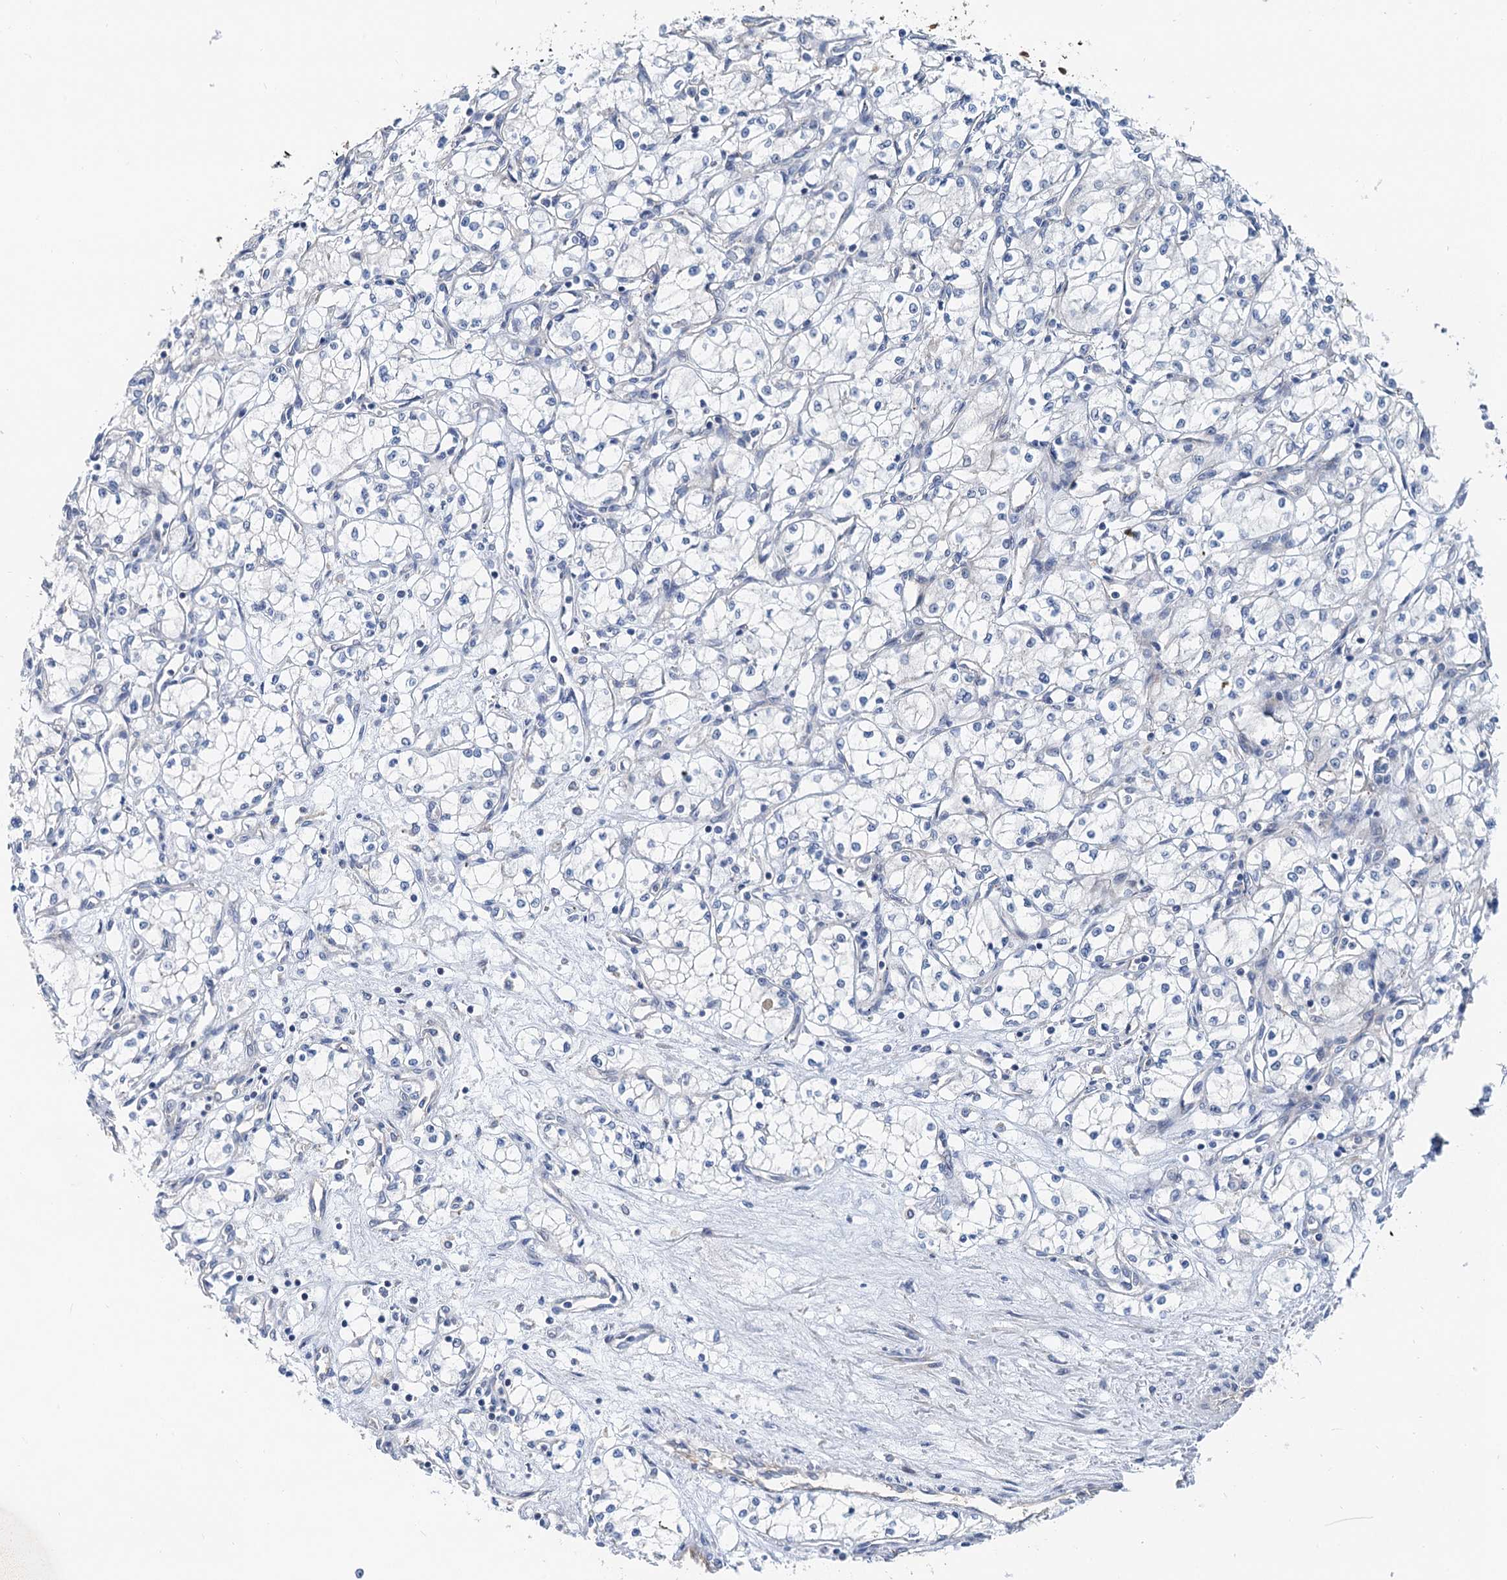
{"staining": {"intensity": "negative", "quantity": "none", "location": "none"}, "tissue": "renal cancer", "cell_type": "Tumor cells", "image_type": "cancer", "snomed": [{"axis": "morphology", "description": "Adenocarcinoma, NOS"}, {"axis": "topography", "description": "Kidney"}], "caption": "A high-resolution photomicrograph shows immunohistochemistry staining of renal adenocarcinoma, which shows no significant positivity in tumor cells.", "gene": "ANKRD26", "patient": {"sex": "male", "age": 59}}